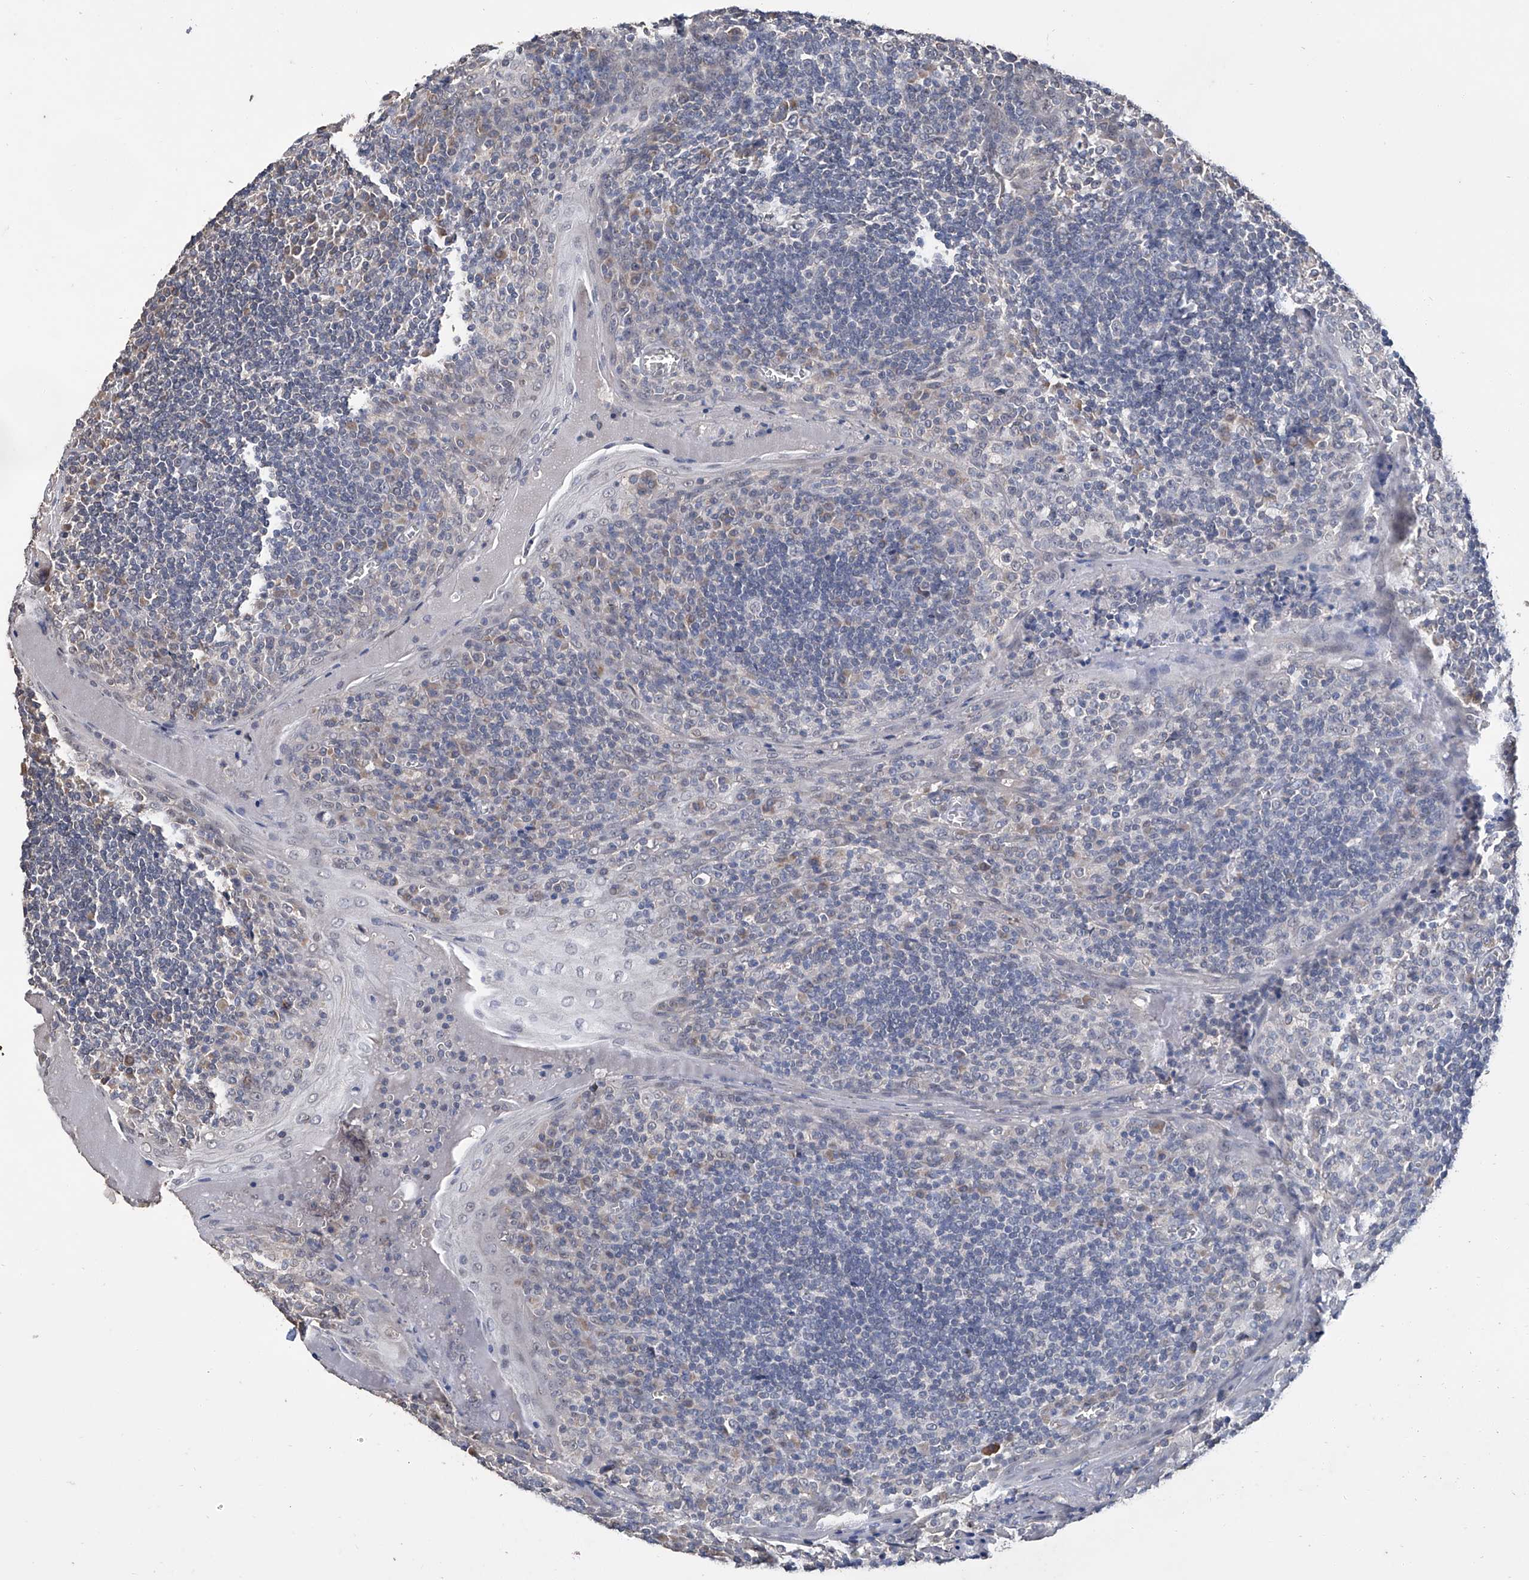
{"staining": {"intensity": "negative", "quantity": "none", "location": "none"}, "tissue": "tonsil", "cell_type": "Germinal center cells", "image_type": "normal", "snomed": [{"axis": "morphology", "description": "Normal tissue, NOS"}, {"axis": "topography", "description": "Tonsil"}], "caption": "A high-resolution micrograph shows IHC staining of unremarkable tonsil, which reveals no significant staining in germinal center cells.", "gene": "GPT", "patient": {"sex": "male", "age": 27}}